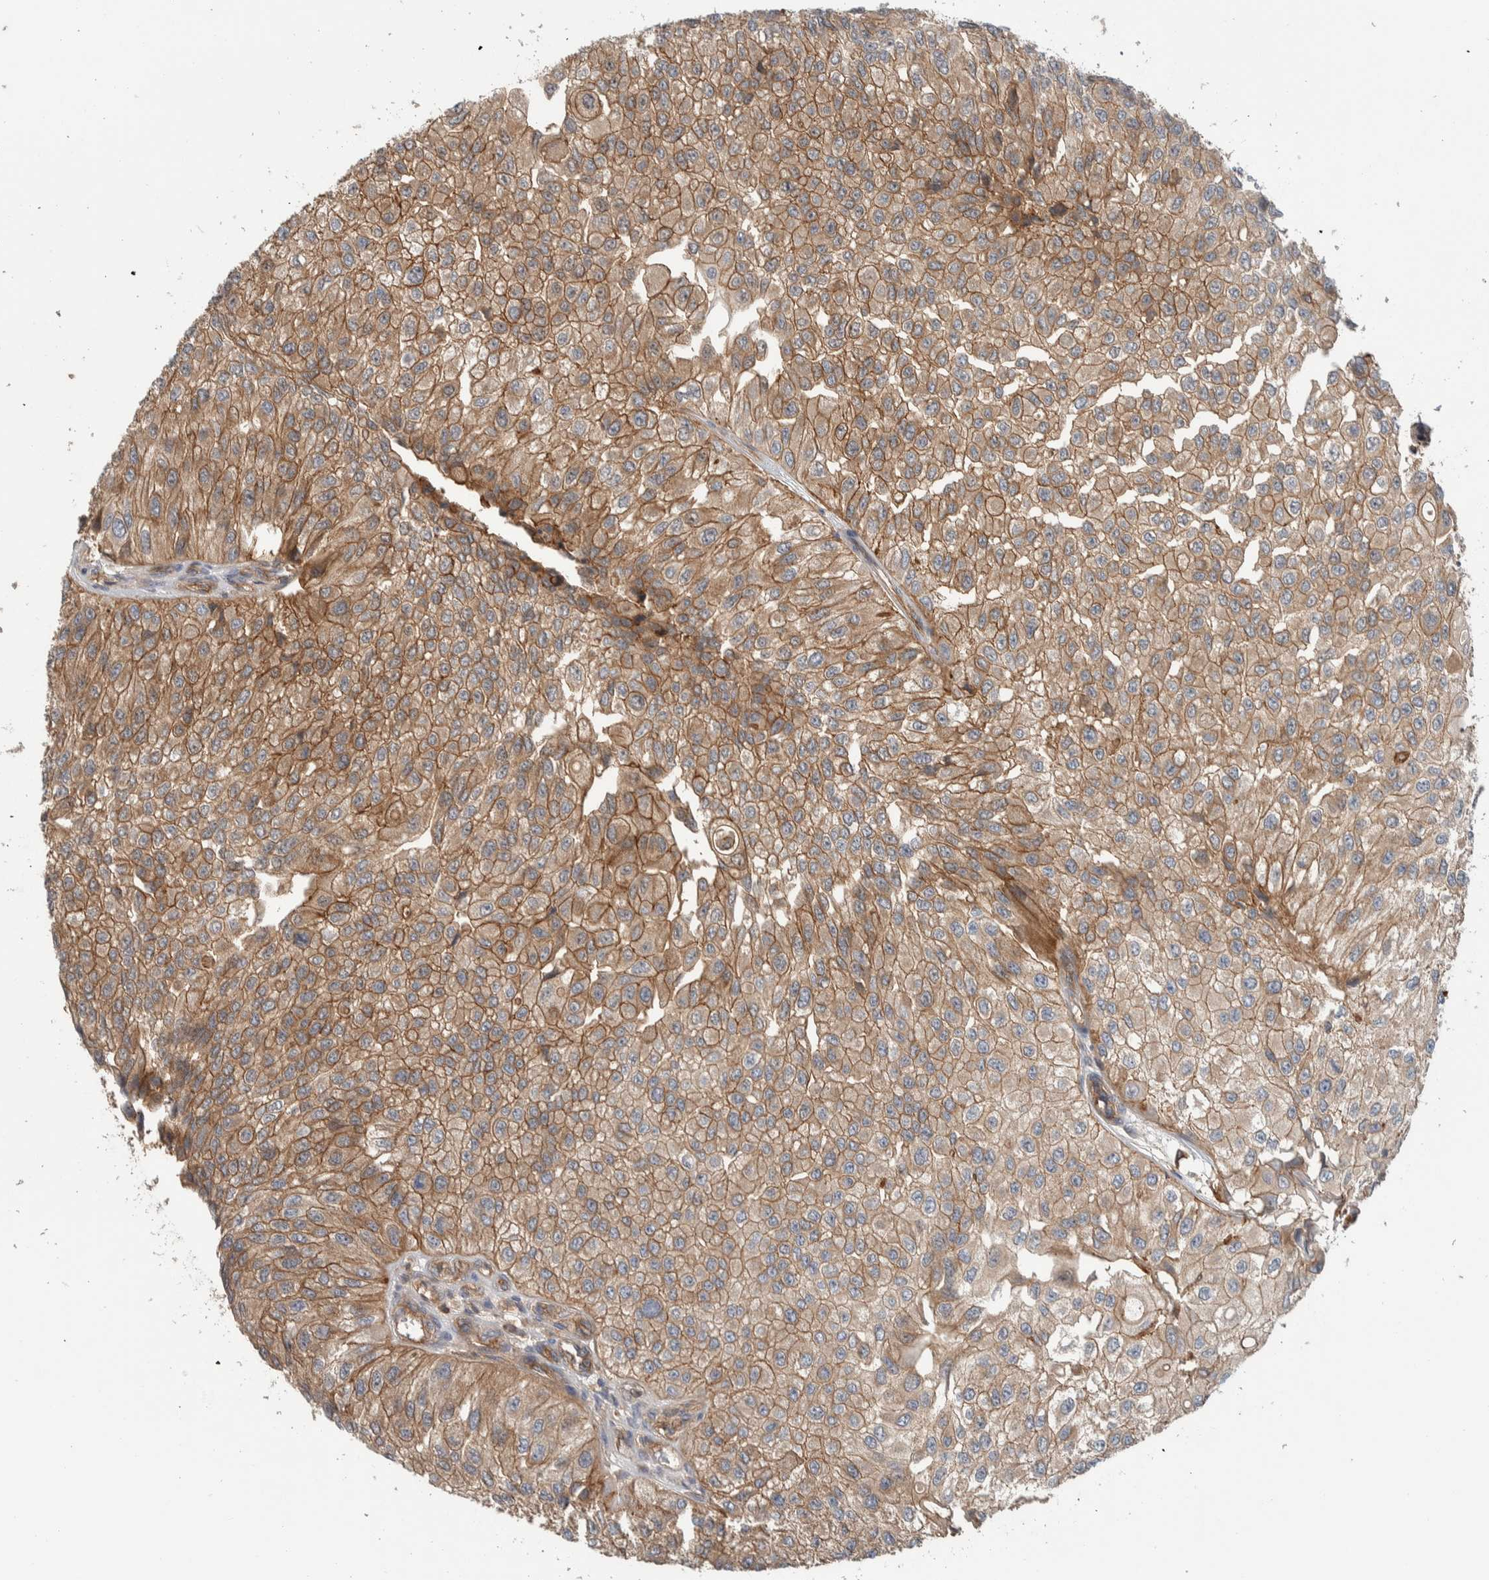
{"staining": {"intensity": "moderate", "quantity": ">75%", "location": "cytoplasmic/membranous"}, "tissue": "urothelial cancer", "cell_type": "Tumor cells", "image_type": "cancer", "snomed": [{"axis": "morphology", "description": "Urothelial carcinoma, High grade"}, {"axis": "topography", "description": "Kidney"}, {"axis": "topography", "description": "Urinary bladder"}], "caption": "Immunohistochemical staining of urothelial carcinoma (high-grade) demonstrates moderate cytoplasmic/membranous protein expression in about >75% of tumor cells.", "gene": "MPRIP", "patient": {"sex": "male", "age": 77}}